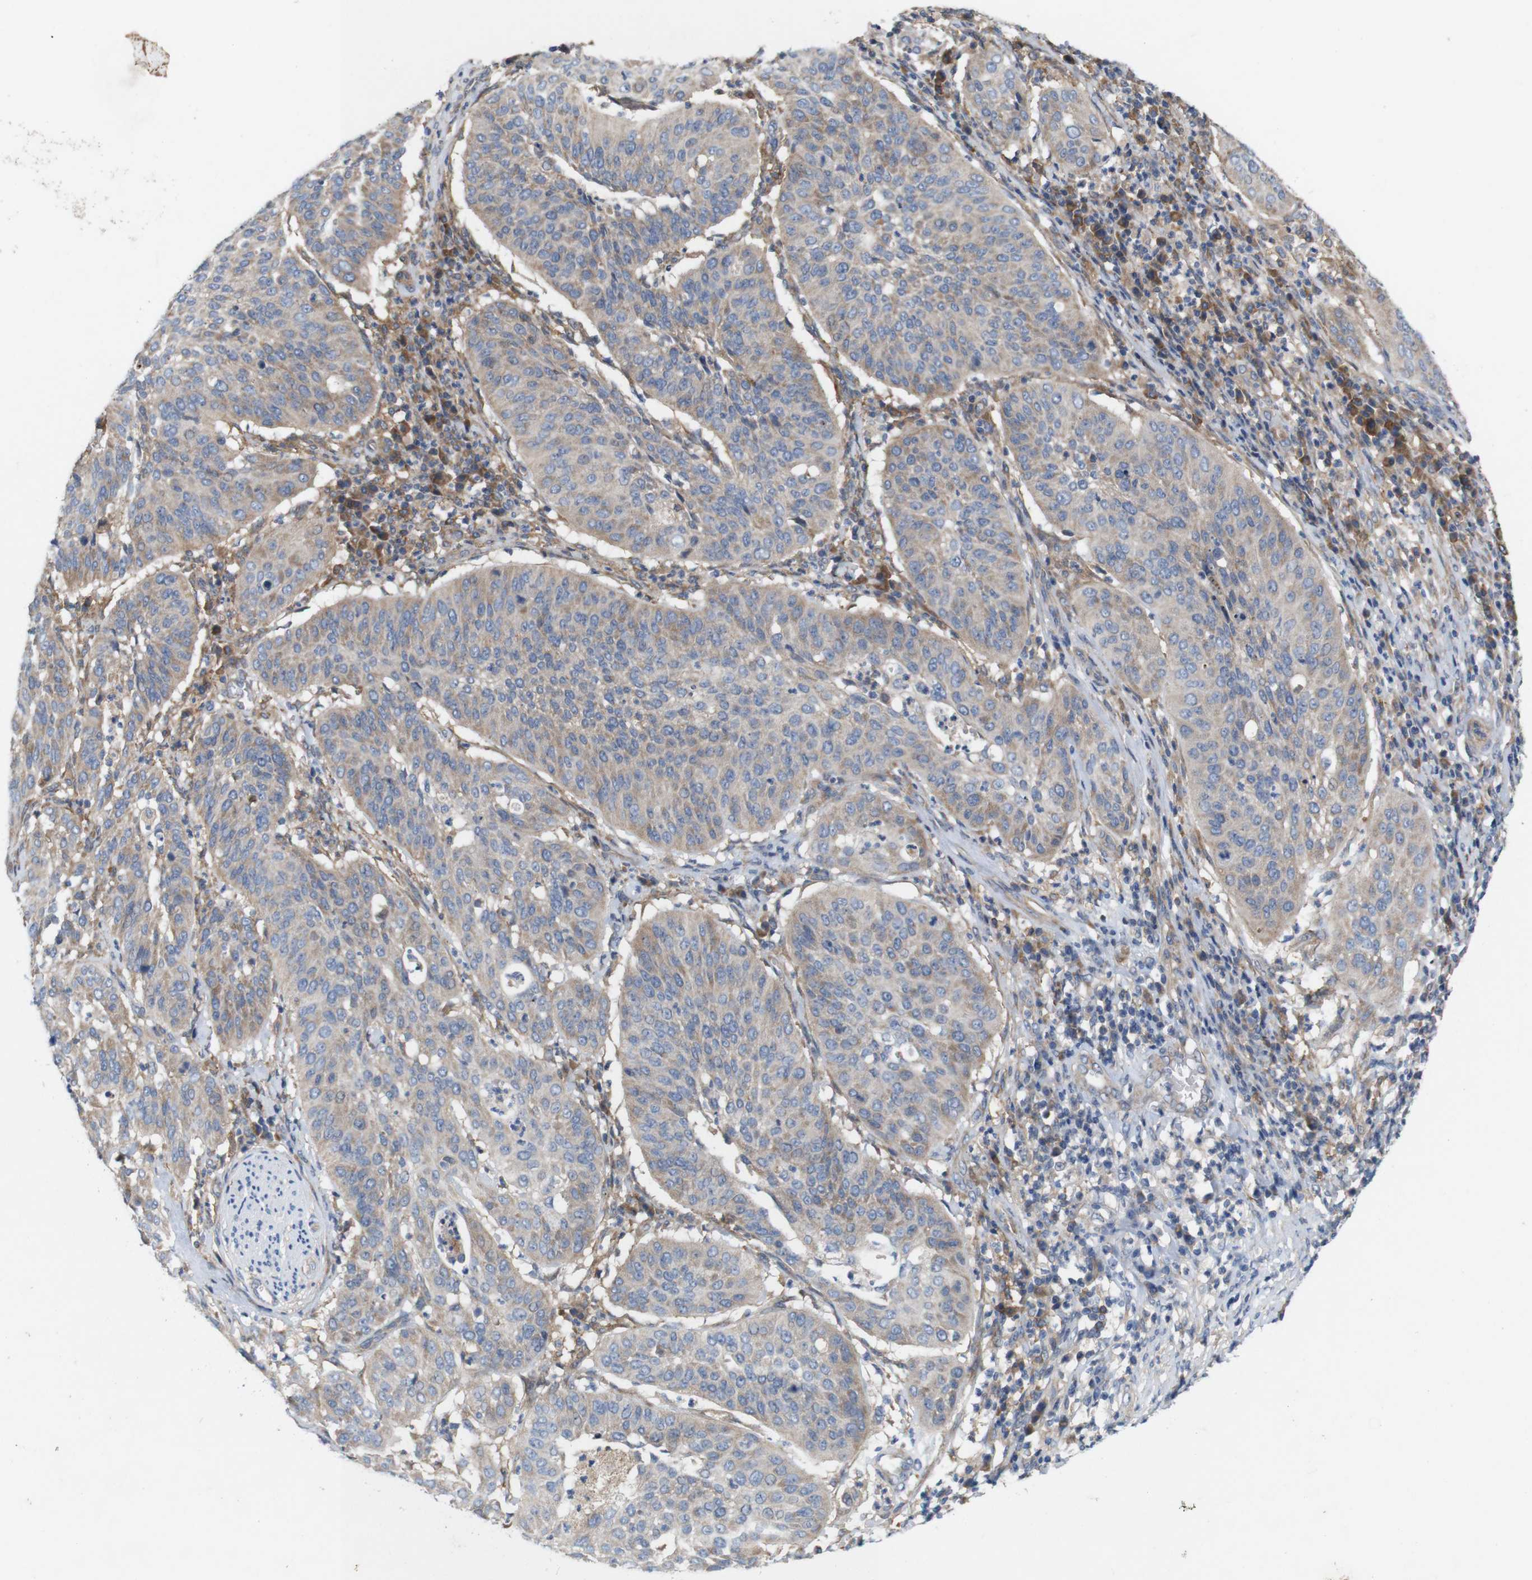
{"staining": {"intensity": "weak", "quantity": ">75%", "location": "cytoplasmic/membranous"}, "tissue": "cervical cancer", "cell_type": "Tumor cells", "image_type": "cancer", "snomed": [{"axis": "morphology", "description": "Normal tissue, NOS"}, {"axis": "morphology", "description": "Squamous cell carcinoma, NOS"}, {"axis": "topography", "description": "Cervix"}], "caption": "Human cervical cancer stained for a protein (brown) displays weak cytoplasmic/membranous positive expression in about >75% of tumor cells.", "gene": "SIGLEC8", "patient": {"sex": "female", "age": 39}}